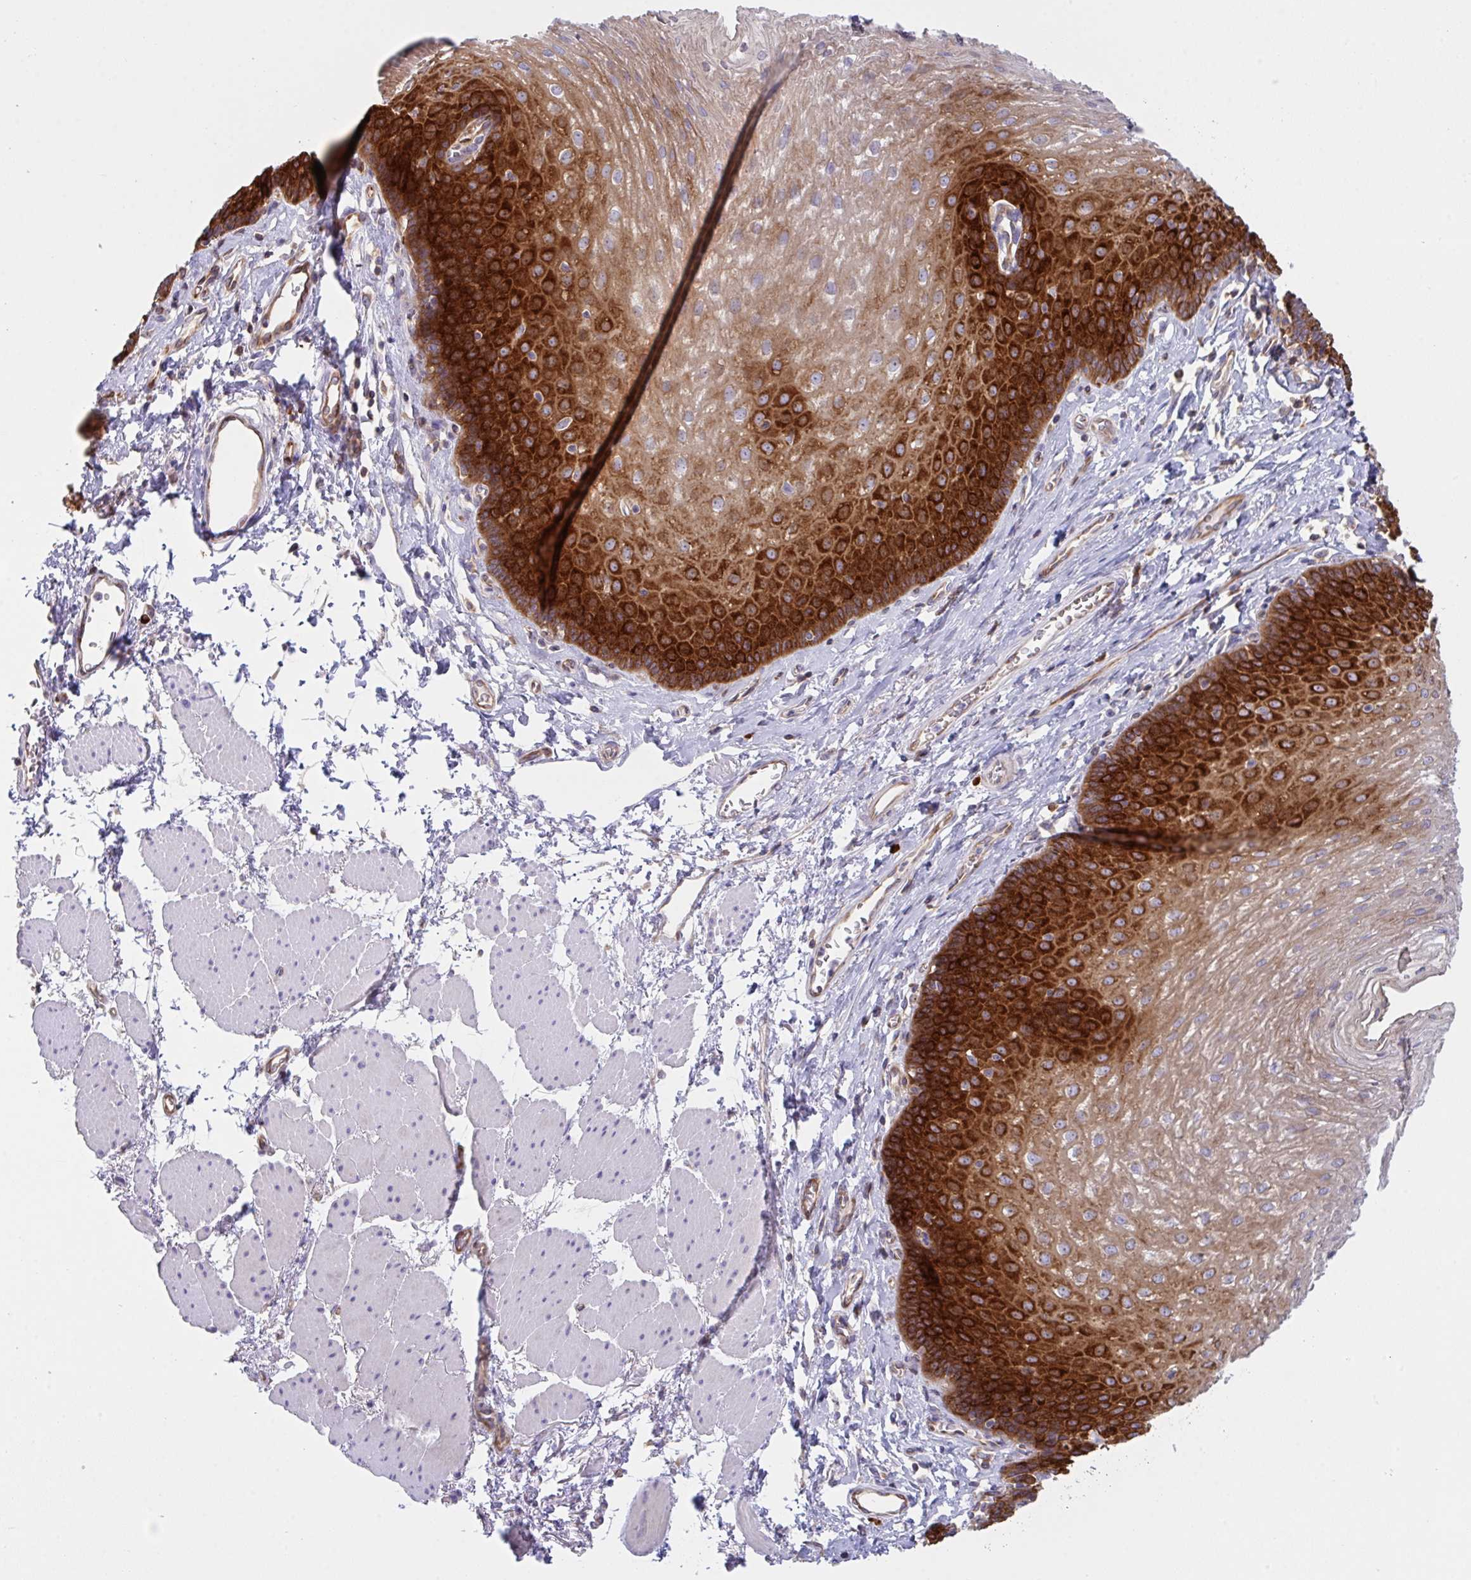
{"staining": {"intensity": "strong", "quantity": "25%-75%", "location": "cytoplasmic/membranous"}, "tissue": "esophagus", "cell_type": "Squamous epithelial cells", "image_type": "normal", "snomed": [{"axis": "morphology", "description": "Normal tissue, NOS"}, {"axis": "topography", "description": "Esophagus"}], "caption": "Immunohistochemical staining of normal human esophagus demonstrates high levels of strong cytoplasmic/membranous positivity in about 25%-75% of squamous epithelial cells. Immunohistochemistry stains the protein of interest in brown and the nuclei are stained blue.", "gene": "YARS2", "patient": {"sex": "female", "age": 81}}